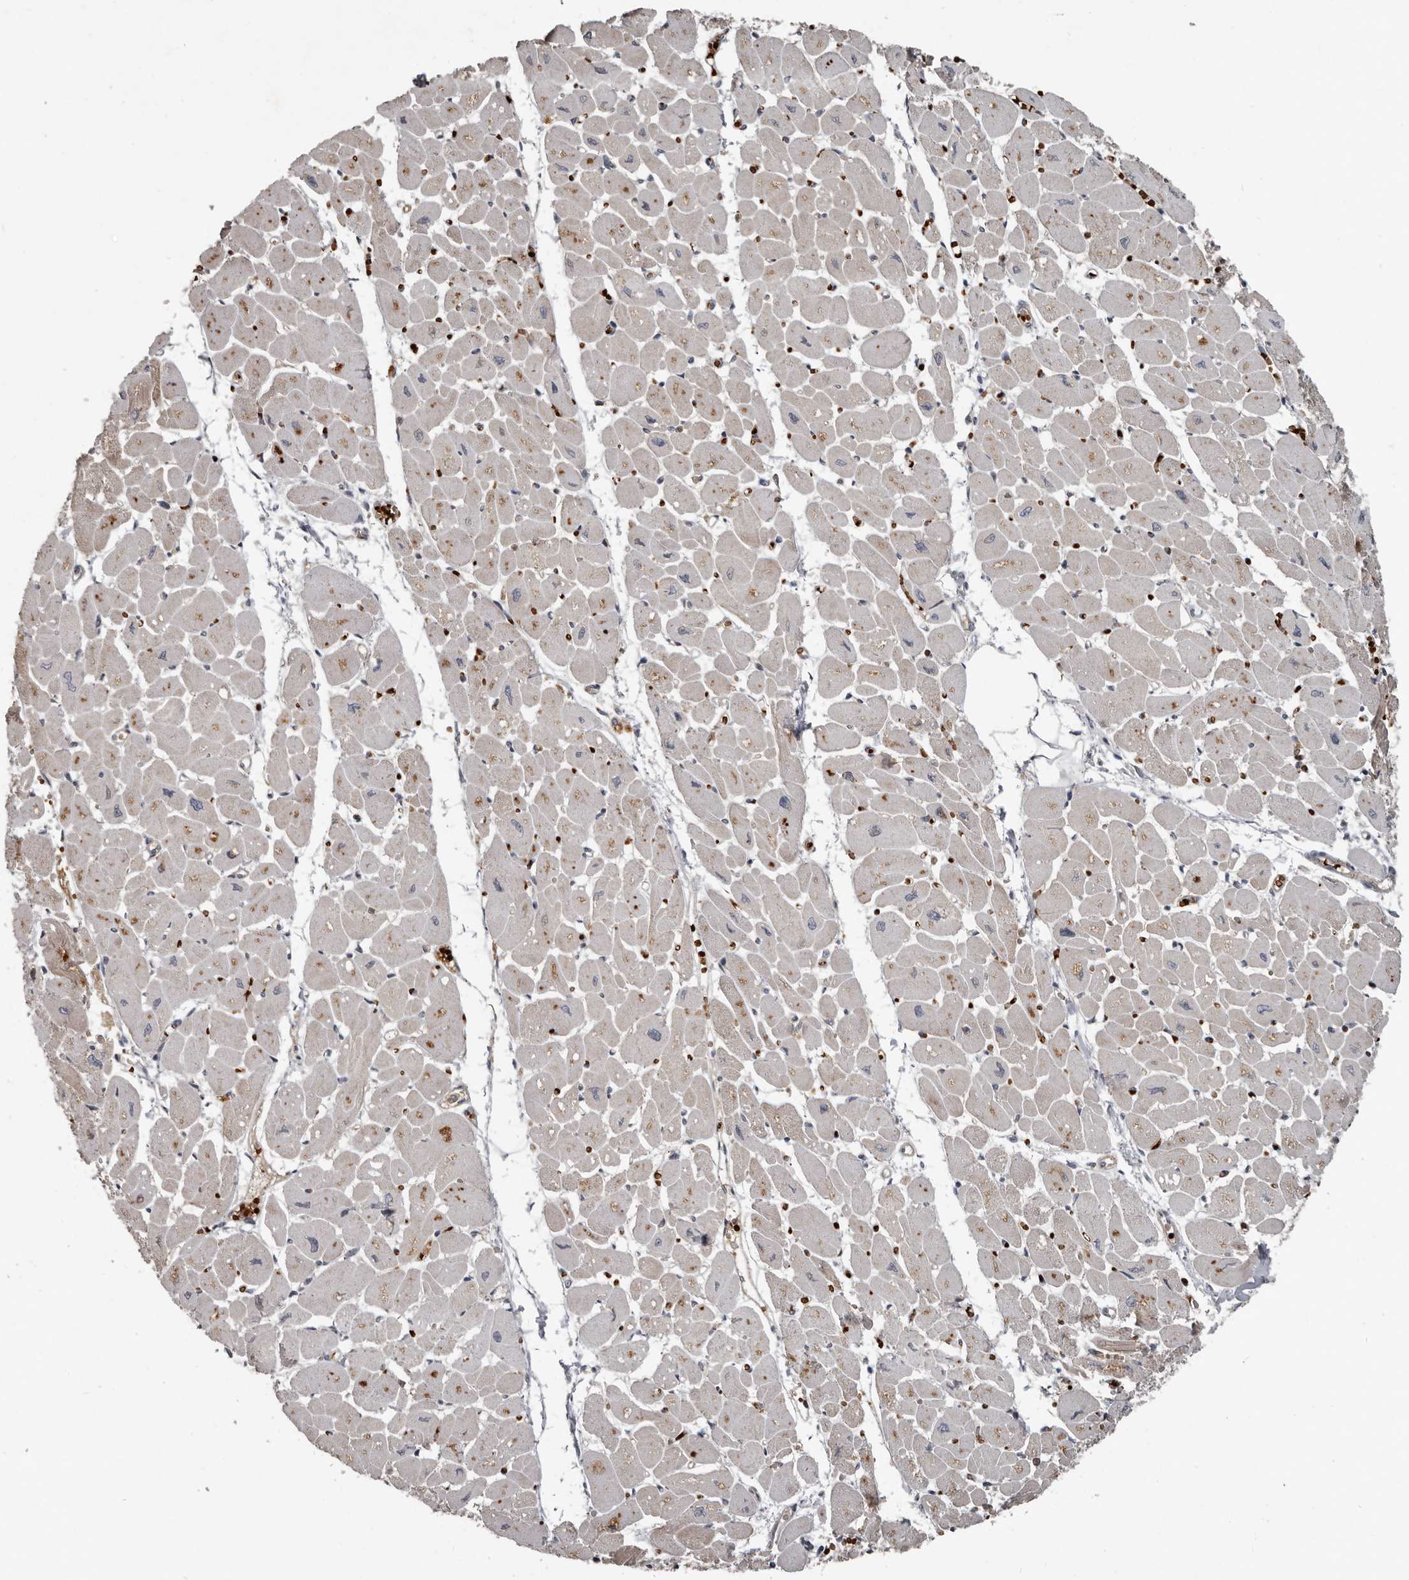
{"staining": {"intensity": "moderate", "quantity": "25%-75%", "location": "cytoplasmic/membranous"}, "tissue": "heart muscle", "cell_type": "Cardiomyocytes", "image_type": "normal", "snomed": [{"axis": "morphology", "description": "Normal tissue, NOS"}, {"axis": "topography", "description": "Heart"}], "caption": "DAB immunohistochemical staining of unremarkable human heart muscle demonstrates moderate cytoplasmic/membranous protein expression in about 25%-75% of cardiomyocytes. (IHC, brightfield microscopy, high magnification).", "gene": "FBXO31", "patient": {"sex": "female", "age": 54}}